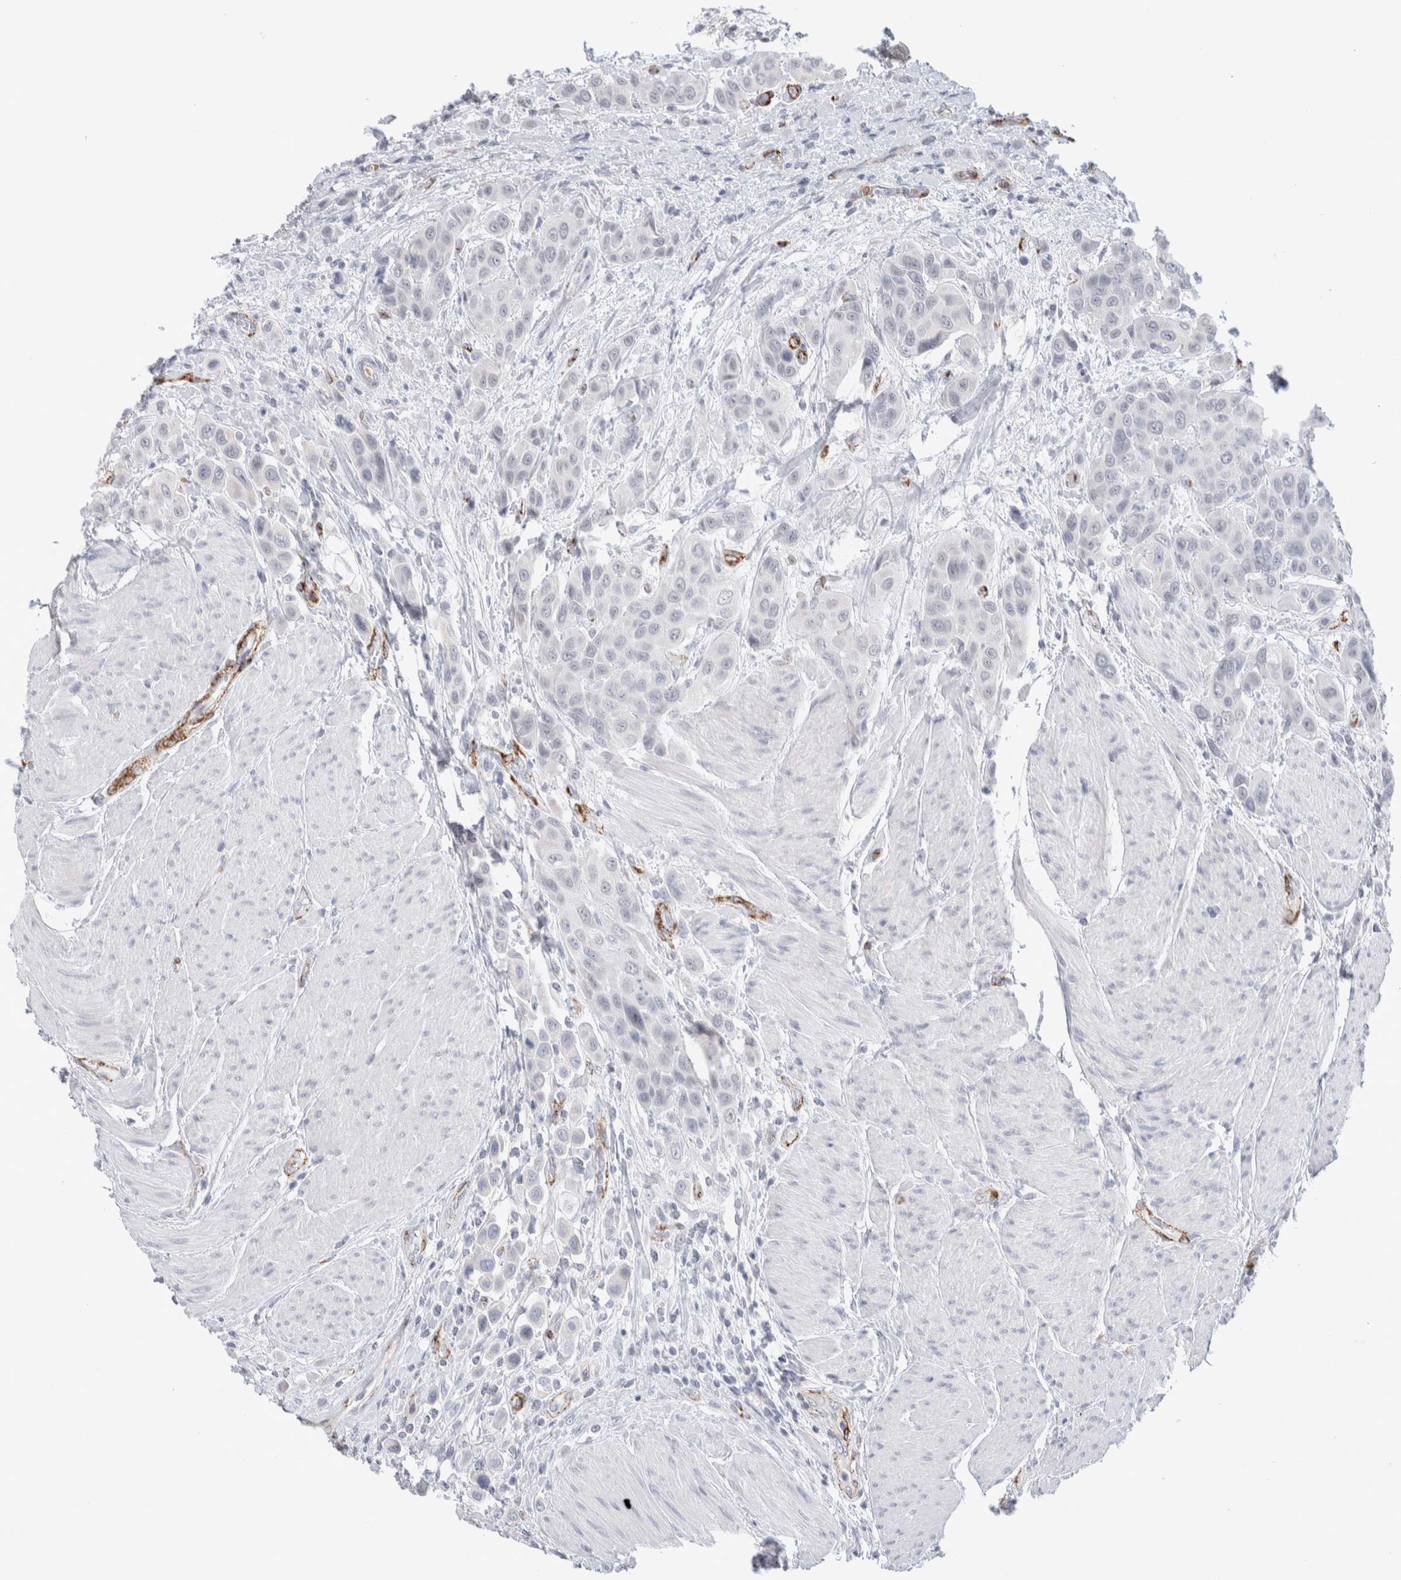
{"staining": {"intensity": "negative", "quantity": "none", "location": "none"}, "tissue": "urothelial cancer", "cell_type": "Tumor cells", "image_type": "cancer", "snomed": [{"axis": "morphology", "description": "Urothelial carcinoma, High grade"}, {"axis": "topography", "description": "Urinary bladder"}], "caption": "IHC micrograph of neoplastic tissue: urothelial cancer stained with DAB (3,3'-diaminobenzidine) displays no significant protein positivity in tumor cells.", "gene": "SEPTIN4", "patient": {"sex": "male", "age": 50}}